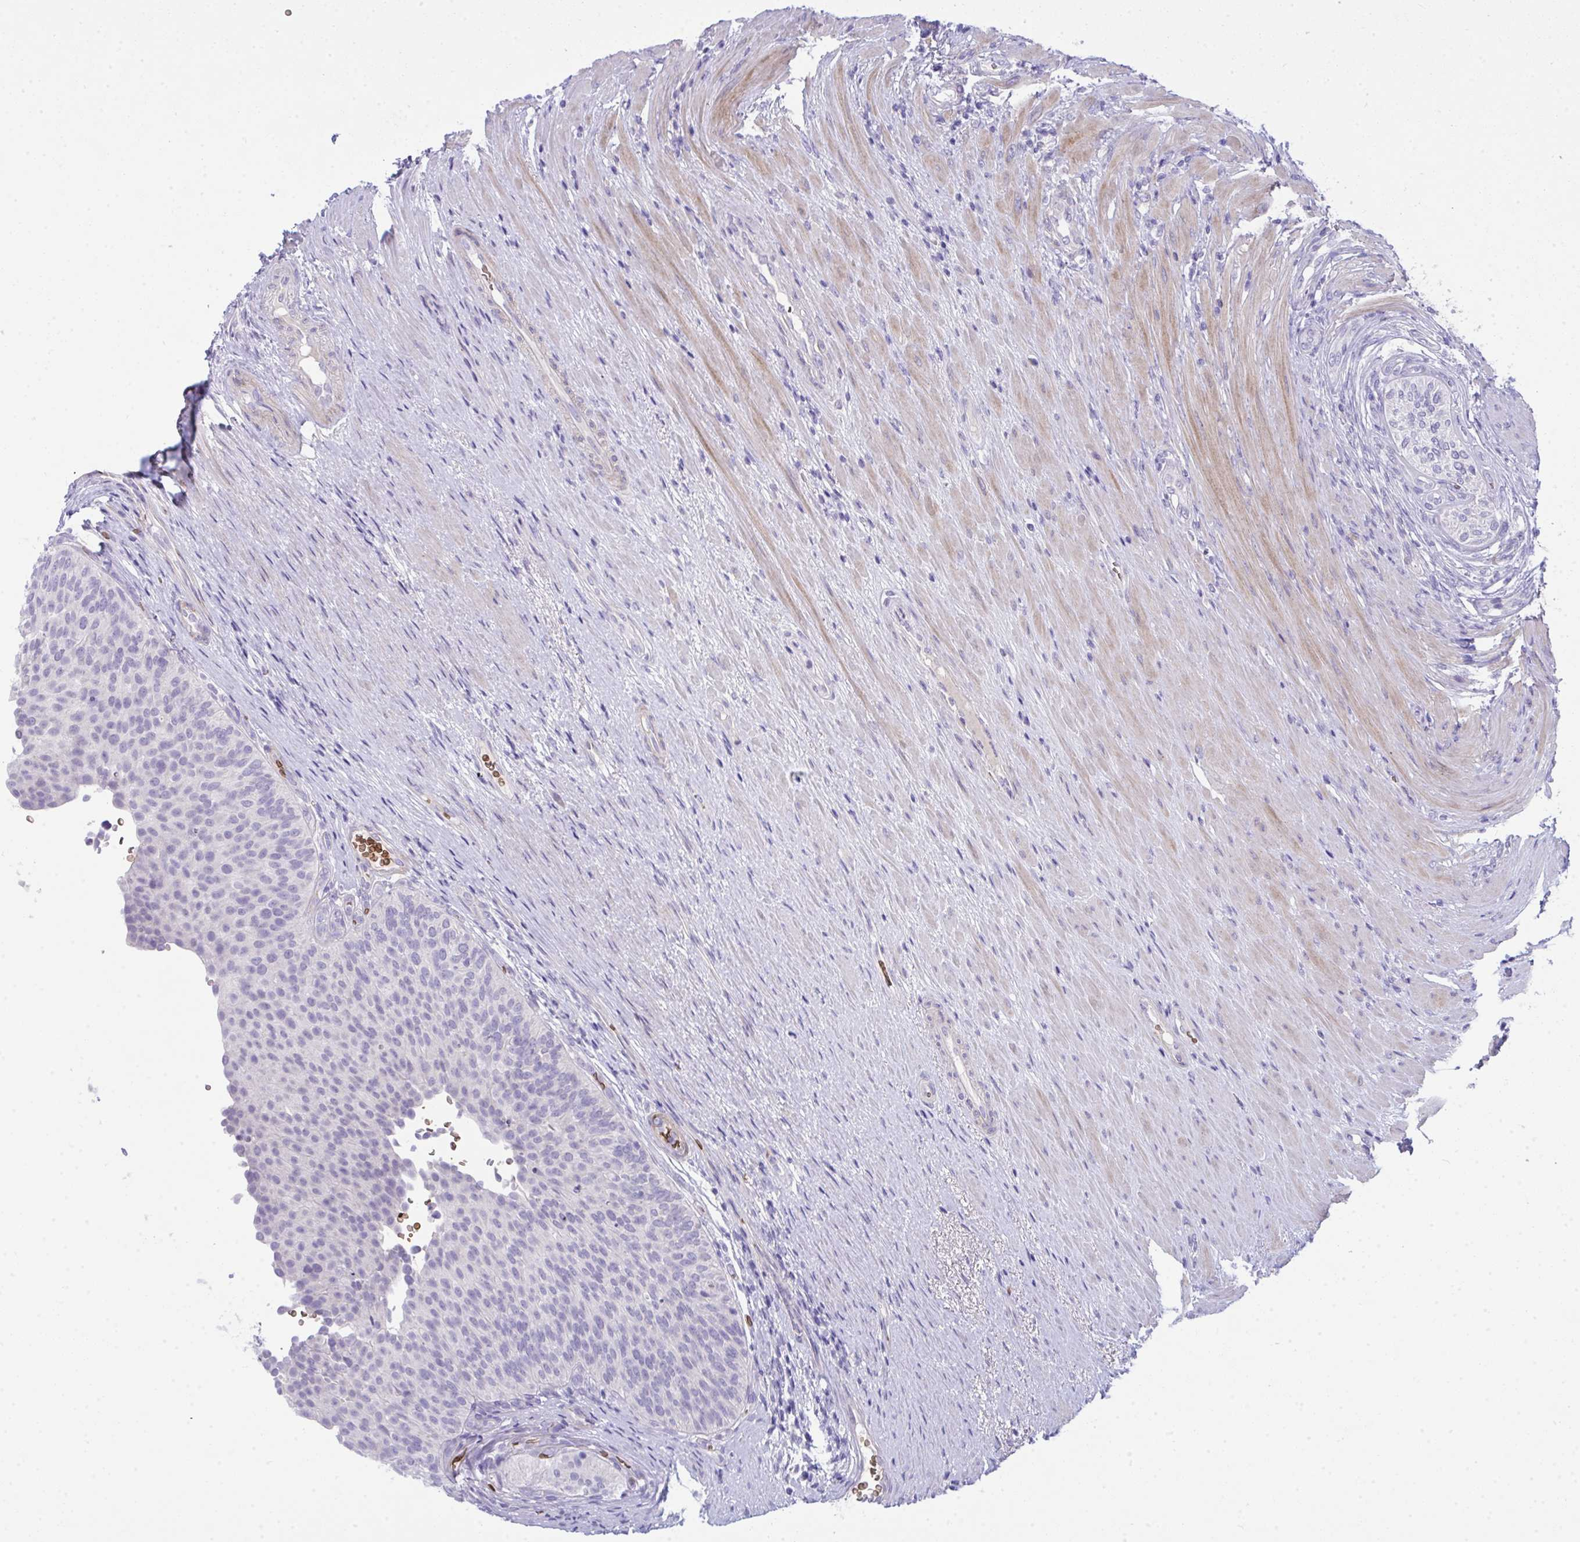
{"staining": {"intensity": "negative", "quantity": "none", "location": "none"}, "tissue": "urinary bladder", "cell_type": "Urothelial cells", "image_type": "normal", "snomed": [{"axis": "morphology", "description": "Normal tissue, NOS"}, {"axis": "topography", "description": "Urinary bladder"}, {"axis": "topography", "description": "Prostate"}], "caption": "High power microscopy micrograph of an immunohistochemistry (IHC) histopathology image of benign urinary bladder, revealing no significant expression in urothelial cells. Brightfield microscopy of immunohistochemistry (IHC) stained with DAB (3,3'-diaminobenzidine) (brown) and hematoxylin (blue), captured at high magnification.", "gene": "SPTB", "patient": {"sex": "male", "age": 77}}